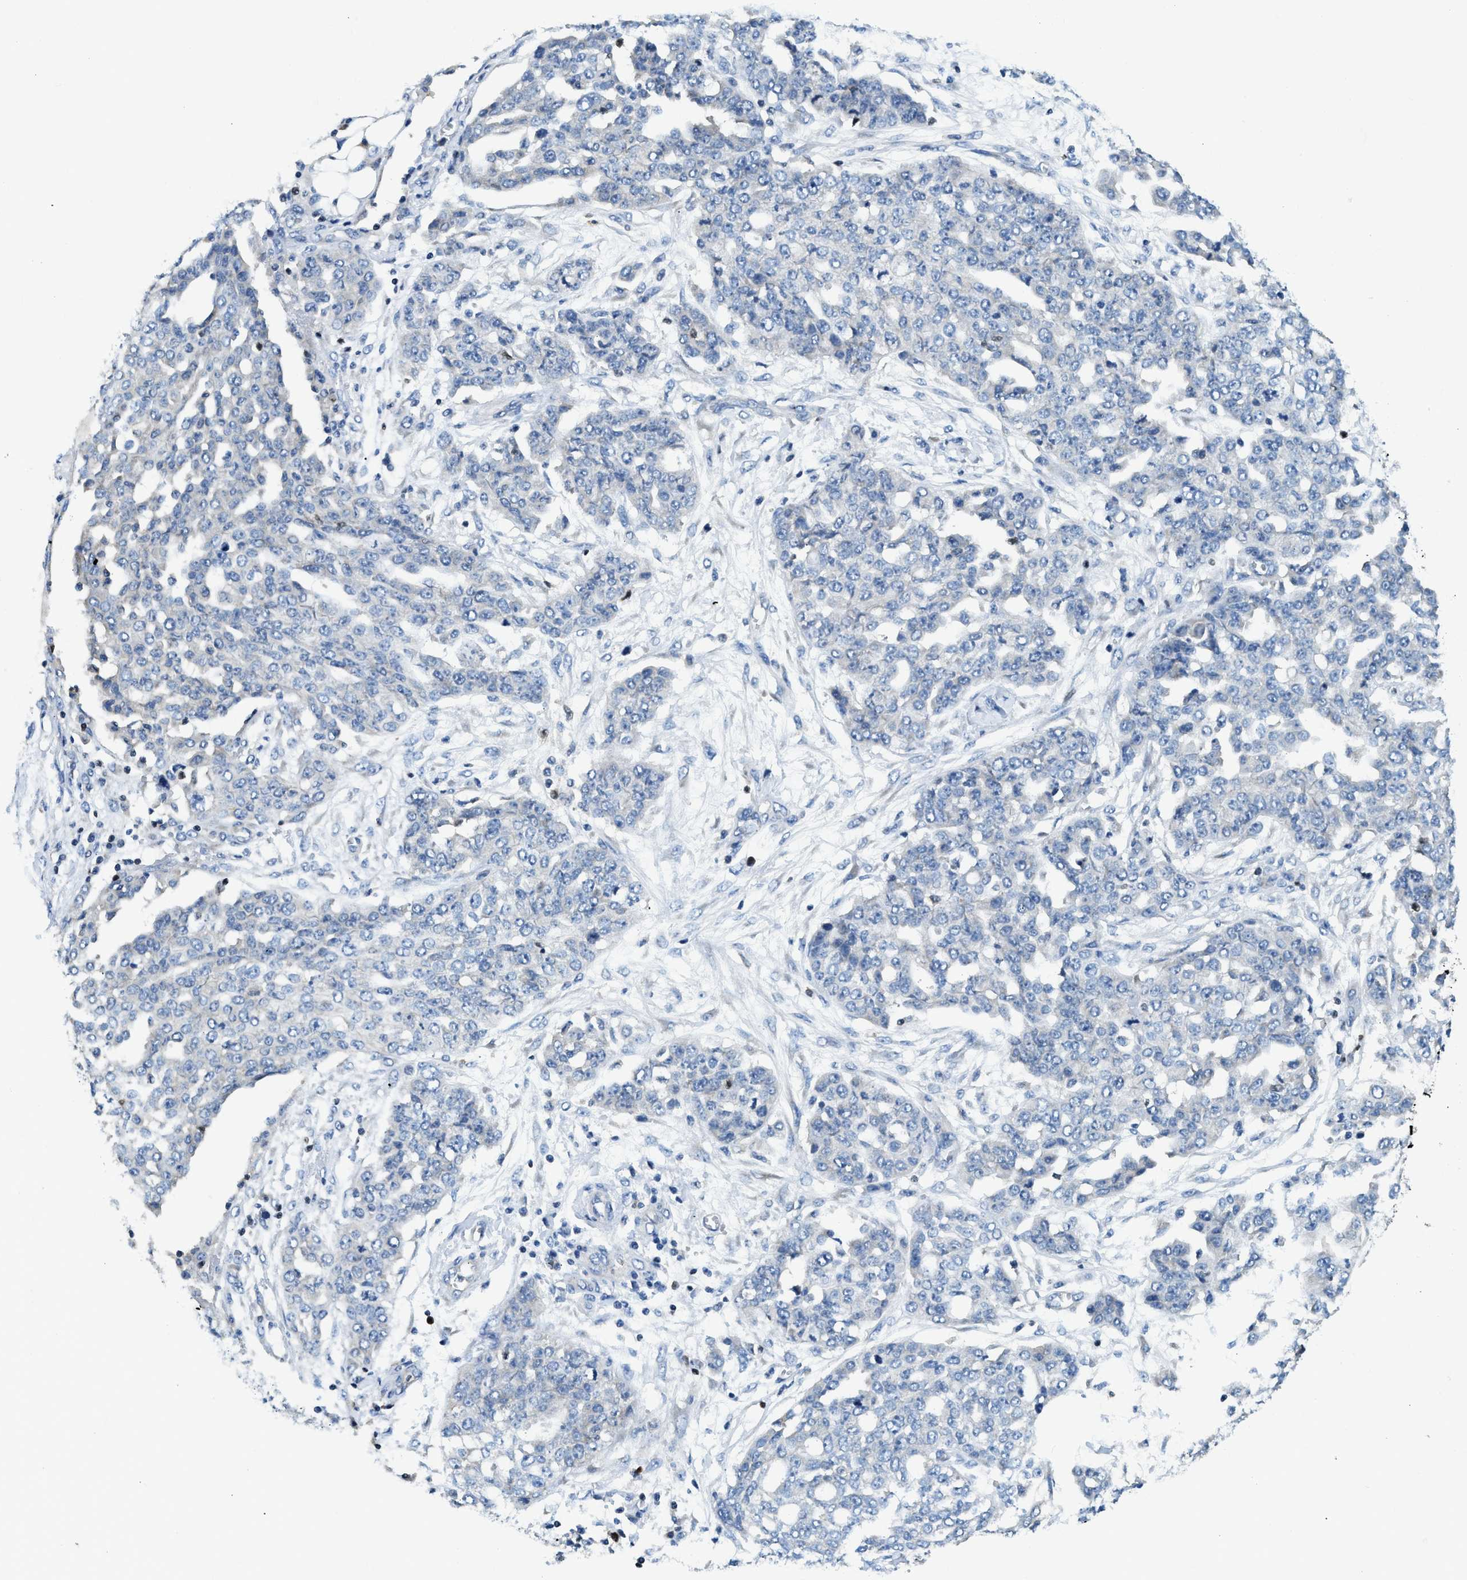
{"staining": {"intensity": "negative", "quantity": "none", "location": "none"}, "tissue": "ovarian cancer", "cell_type": "Tumor cells", "image_type": "cancer", "snomed": [{"axis": "morphology", "description": "Cystadenocarcinoma, serous, NOS"}, {"axis": "topography", "description": "Soft tissue"}, {"axis": "topography", "description": "Ovary"}], "caption": "This is an IHC image of human ovarian serous cystadenocarcinoma. There is no positivity in tumor cells.", "gene": "TOX", "patient": {"sex": "female", "age": 57}}